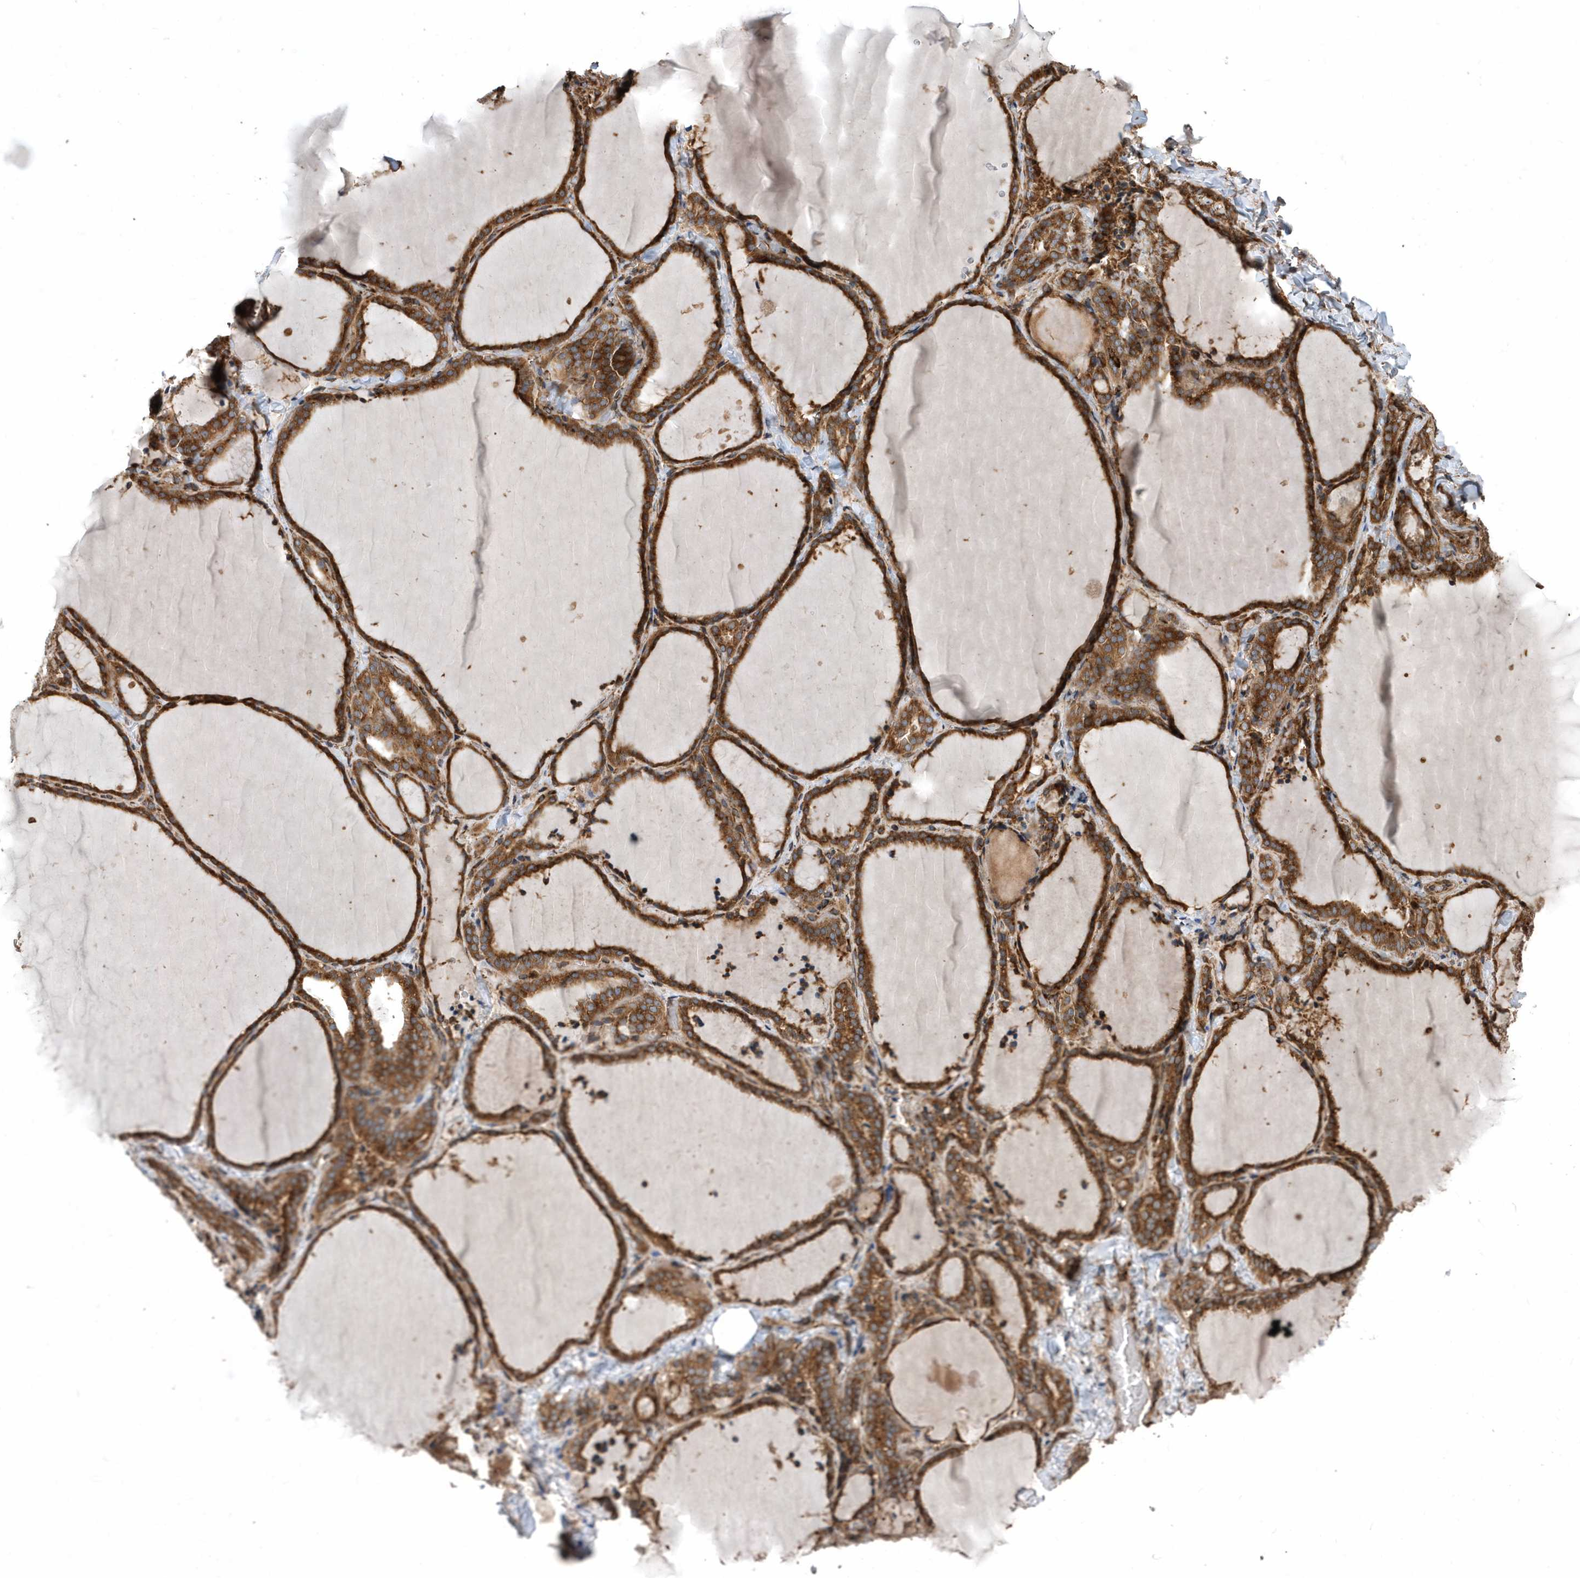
{"staining": {"intensity": "moderate", "quantity": ">75%", "location": "cytoplasmic/membranous"}, "tissue": "thyroid gland", "cell_type": "Glandular cells", "image_type": "normal", "snomed": [{"axis": "morphology", "description": "Normal tissue, NOS"}, {"axis": "topography", "description": "Thyroid gland"}], "caption": "Immunohistochemical staining of normal thyroid gland shows medium levels of moderate cytoplasmic/membranous expression in about >75% of glandular cells. Ihc stains the protein of interest in brown and the nuclei are stained blue.", "gene": "WASHC5", "patient": {"sex": "female", "age": 22}}